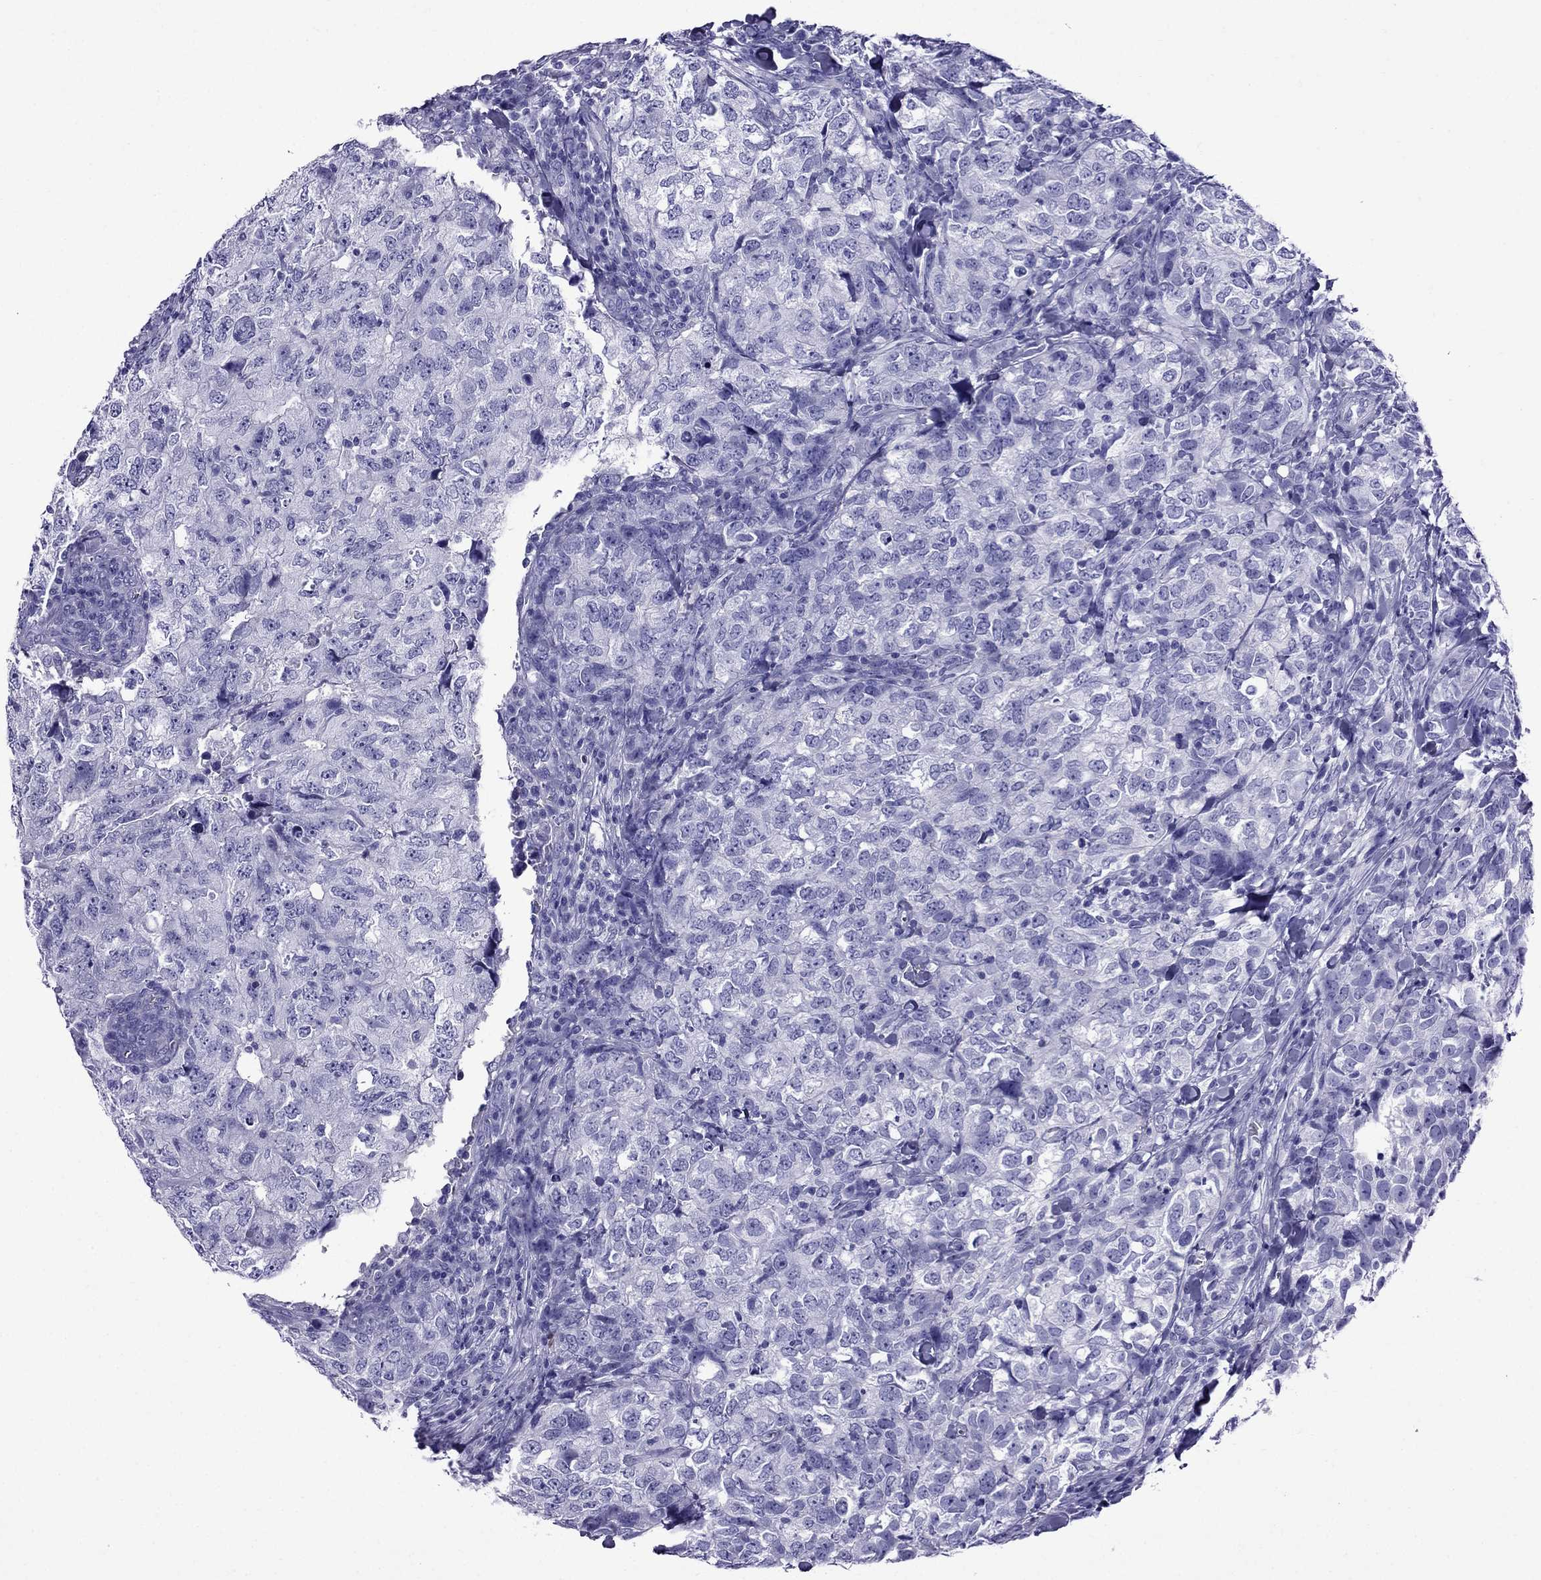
{"staining": {"intensity": "negative", "quantity": "none", "location": "none"}, "tissue": "breast cancer", "cell_type": "Tumor cells", "image_type": "cancer", "snomed": [{"axis": "morphology", "description": "Duct carcinoma"}, {"axis": "topography", "description": "Breast"}], "caption": "Human breast cancer (intraductal carcinoma) stained for a protein using IHC shows no positivity in tumor cells.", "gene": "CRYBA1", "patient": {"sex": "female", "age": 30}}